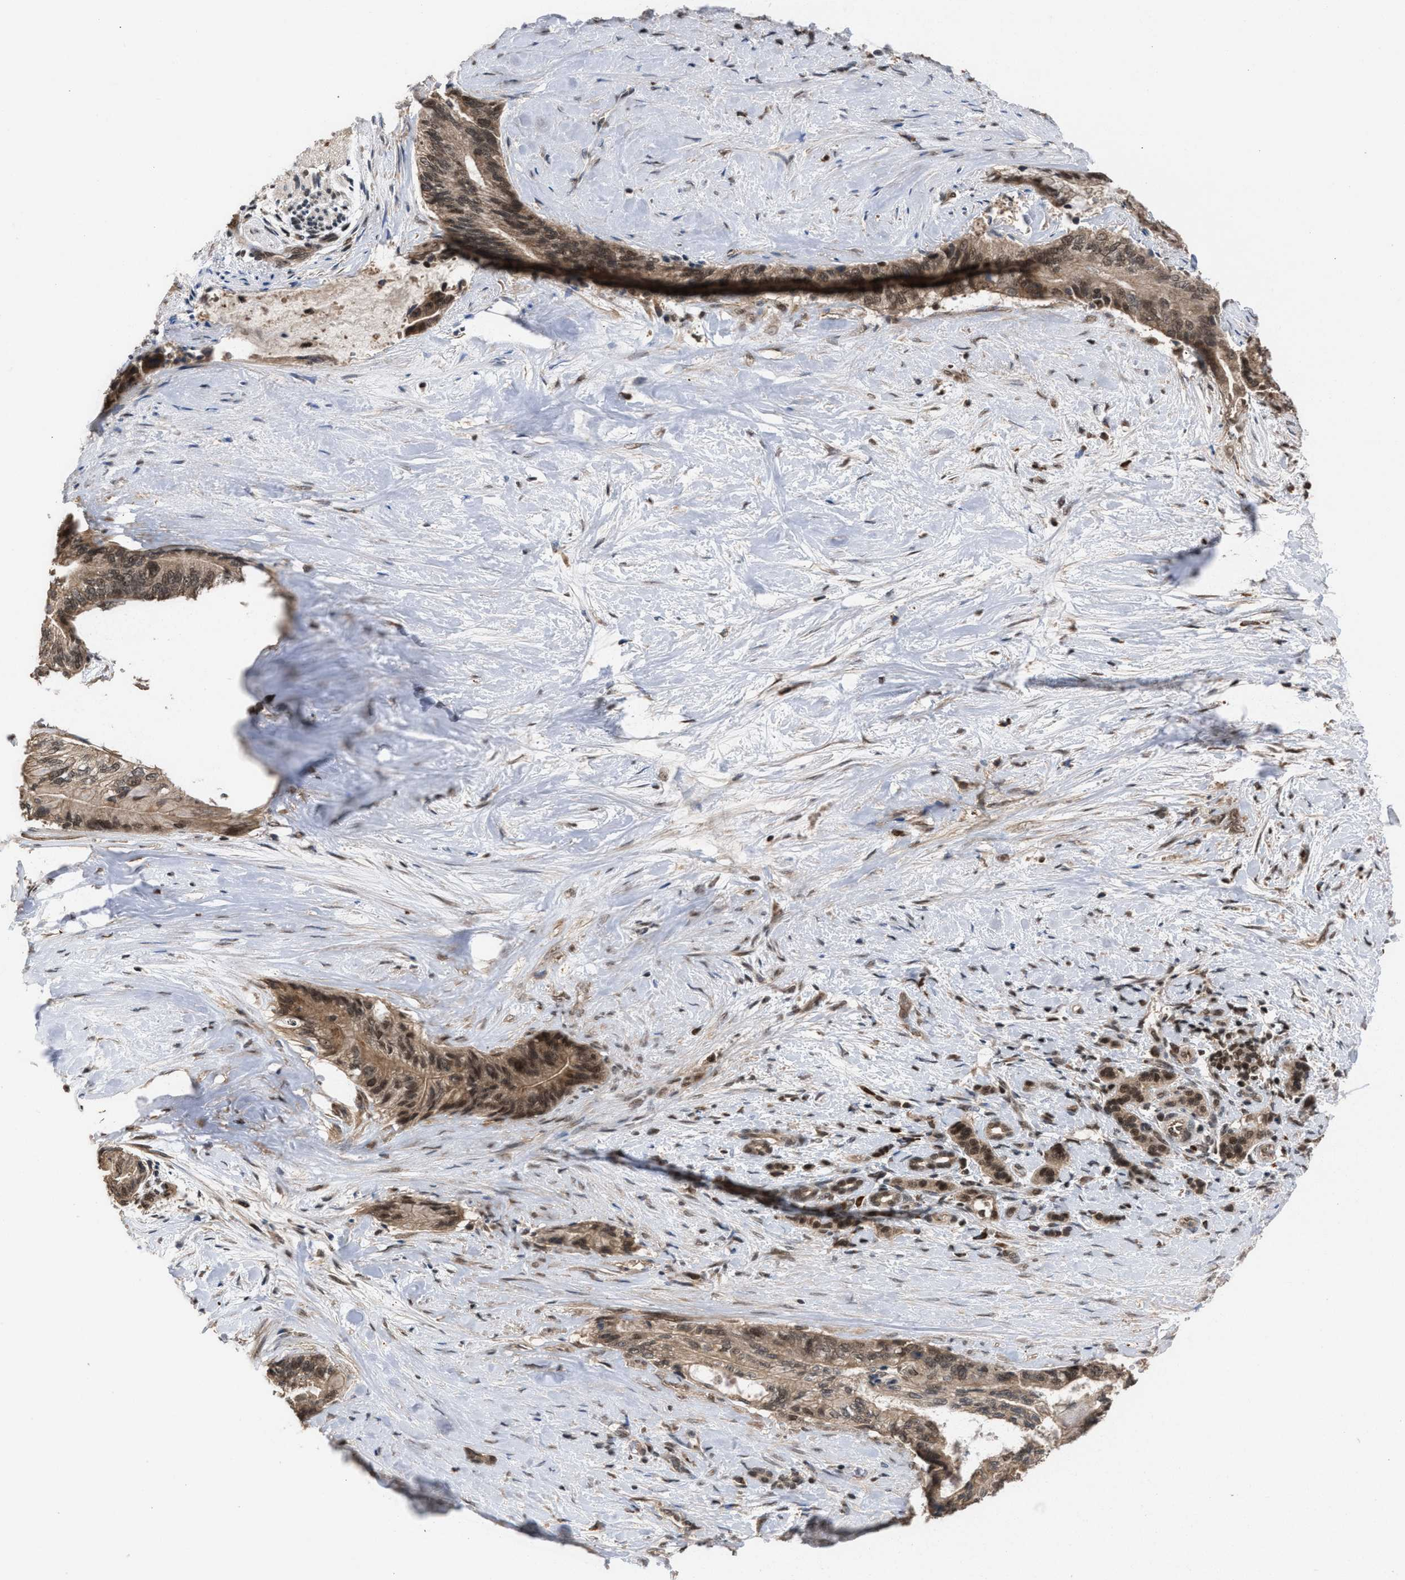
{"staining": {"intensity": "moderate", "quantity": ">75%", "location": "cytoplasmic/membranous,nuclear"}, "tissue": "pancreatic cancer", "cell_type": "Tumor cells", "image_type": "cancer", "snomed": [{"axis": "morphology", "description": "Adenocarcinoma, NOS"}, {"axis": "topography", "description": "Pancreas"}], "caption": "Protein staining by IHC exhibits moderate cytoplasmic/membranous and nuclear staining in about >75% of tumor cells in adenocarcinoma (pancreatic).", "gene": "C9orf78", "patient": {"sex": "male", "age": 59}}